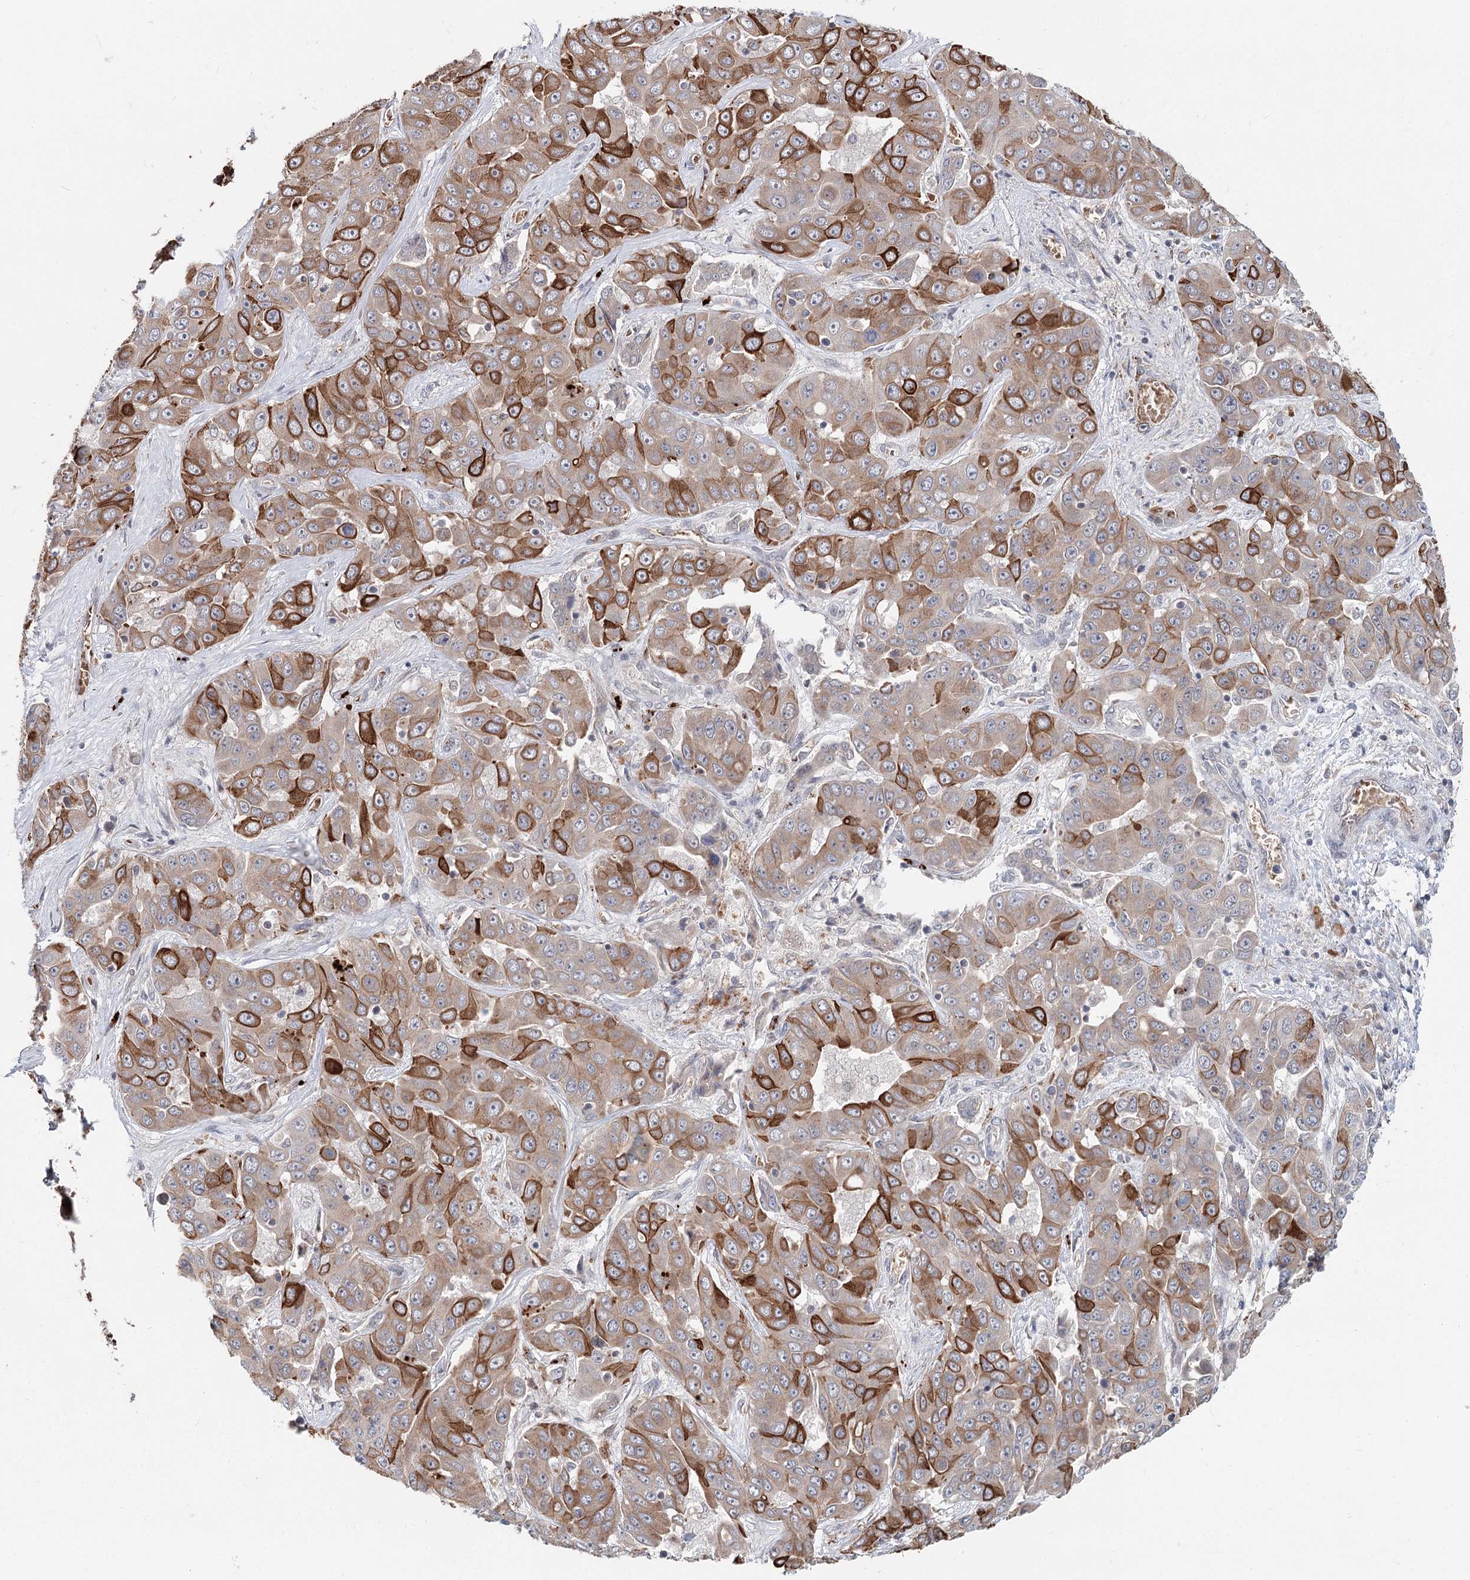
{"staining": {"intensity": "strong", "quantity": "25%-75%", "location": "cytoplasmic/membranous"}, "tissue": "liver cancer", "cell_type": "Tumor cells", "image_type": "cancer", "snomed": [{"axis": "morphology", "description": "Cholangiocarcinoma"}, {"axis": "topography", "description": "Liver"}], "caption": "Human liver cancer (cholangiocarcinoma) stained with a protein marker reveals strong staining in tumor cells.", "gene": "FBXO7", "patient": {"sex": "female", "age": 52}}